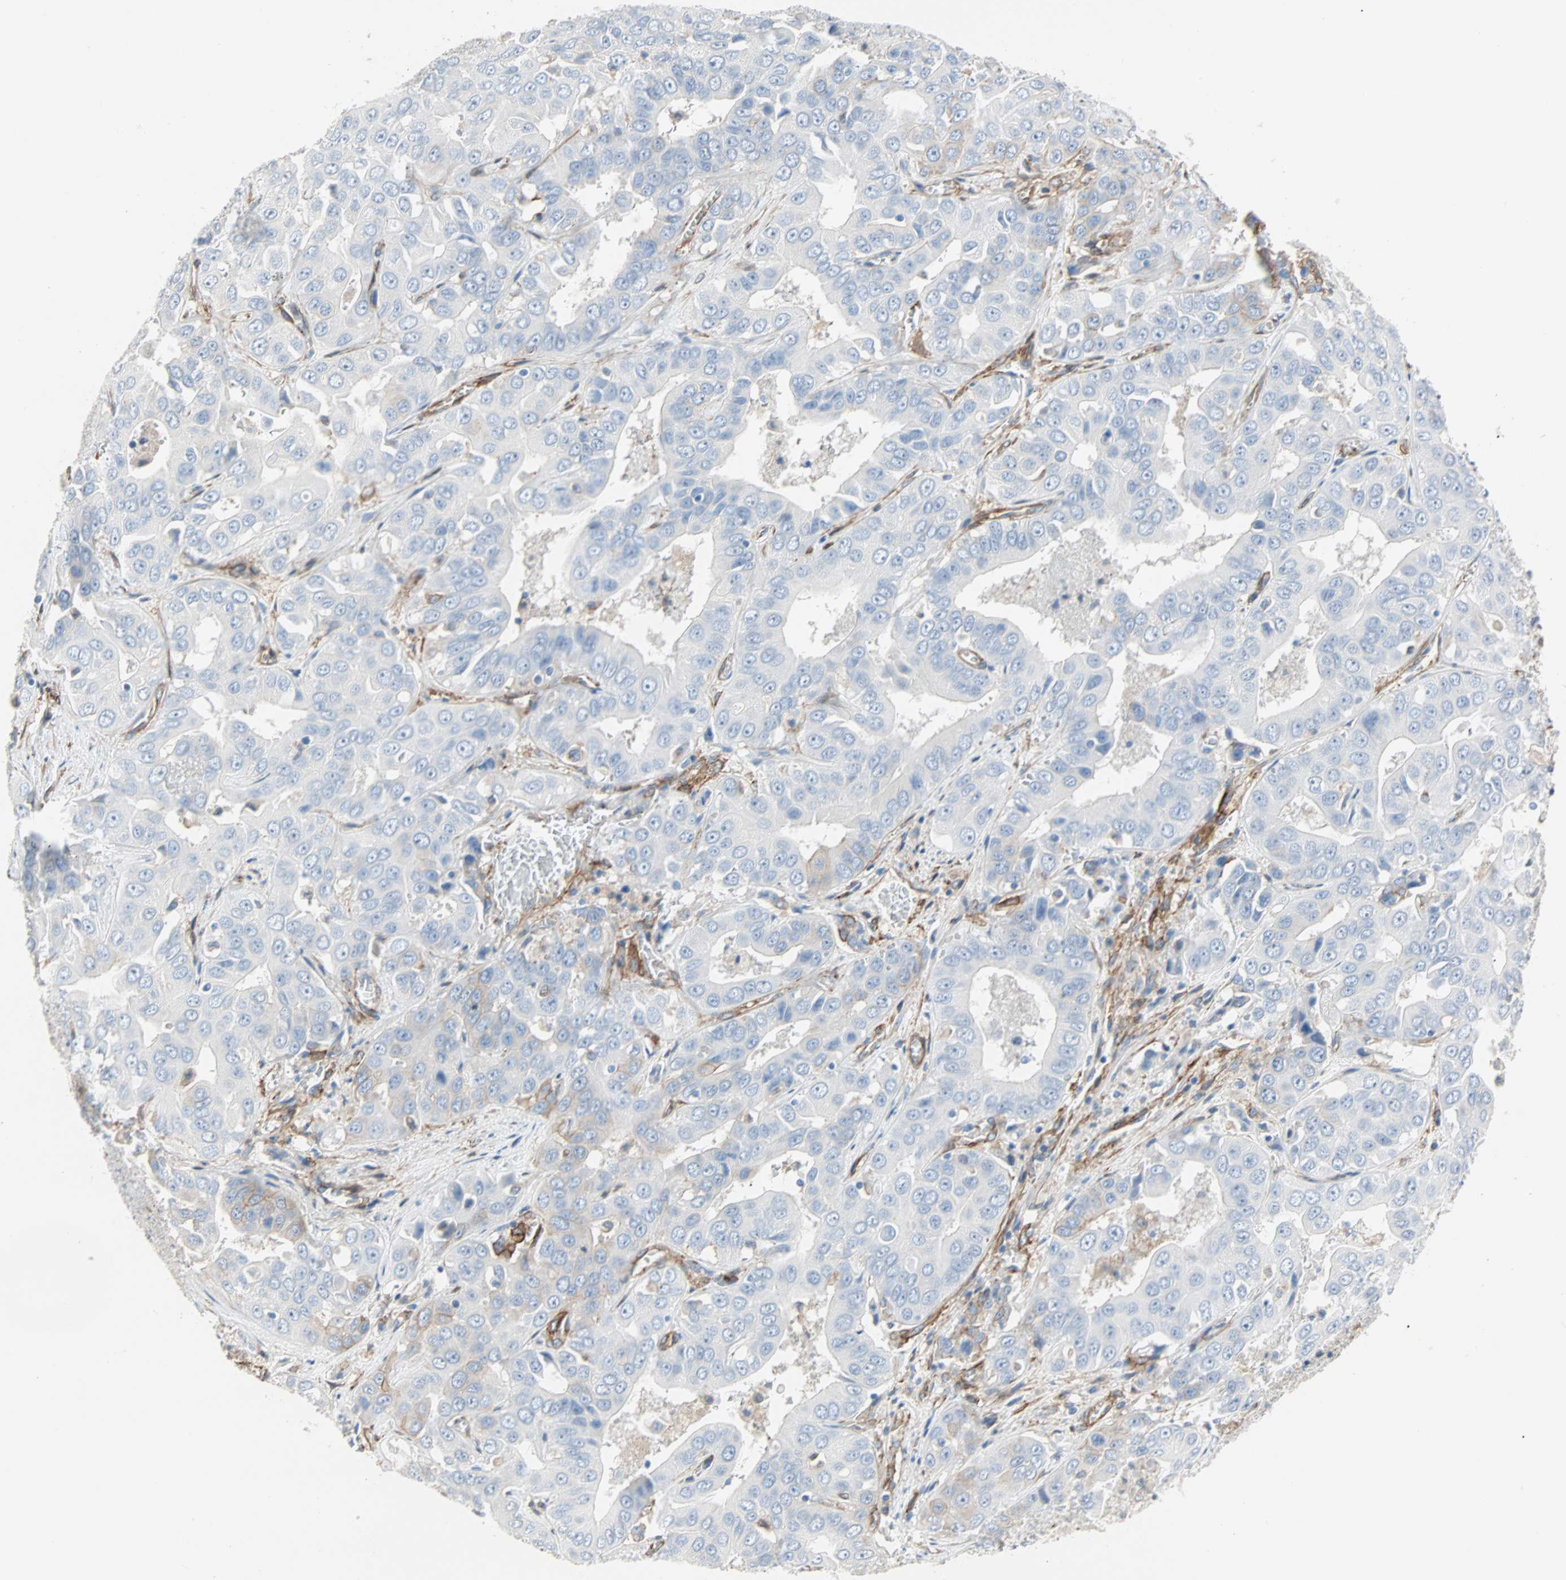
{"staining": {"intensity": "moderate", "quantity": "<25%", "location": "cytoplasmic/membranous"}, "tissue": "liver cancer", "cell_type": "Tumor cells", "image_type": "cancer", "snomed": [{"axis": "morphology", "description": "Cholangiocarcinoma"}, {"axis": "topography", "description": "Liver"}], "caption": "High-power microscopy captured an immunohistochemistry photomicrograph of liver cholangiocarcinoma, revealing moderate cytoplasmic/membranous positivity in about <25% of tumor cells. Ihc stains the protein of interest in brown and the nuclei are stained blue.", "gene": "EPB41L2", "patient": {"sex": "female", "age": 52}}